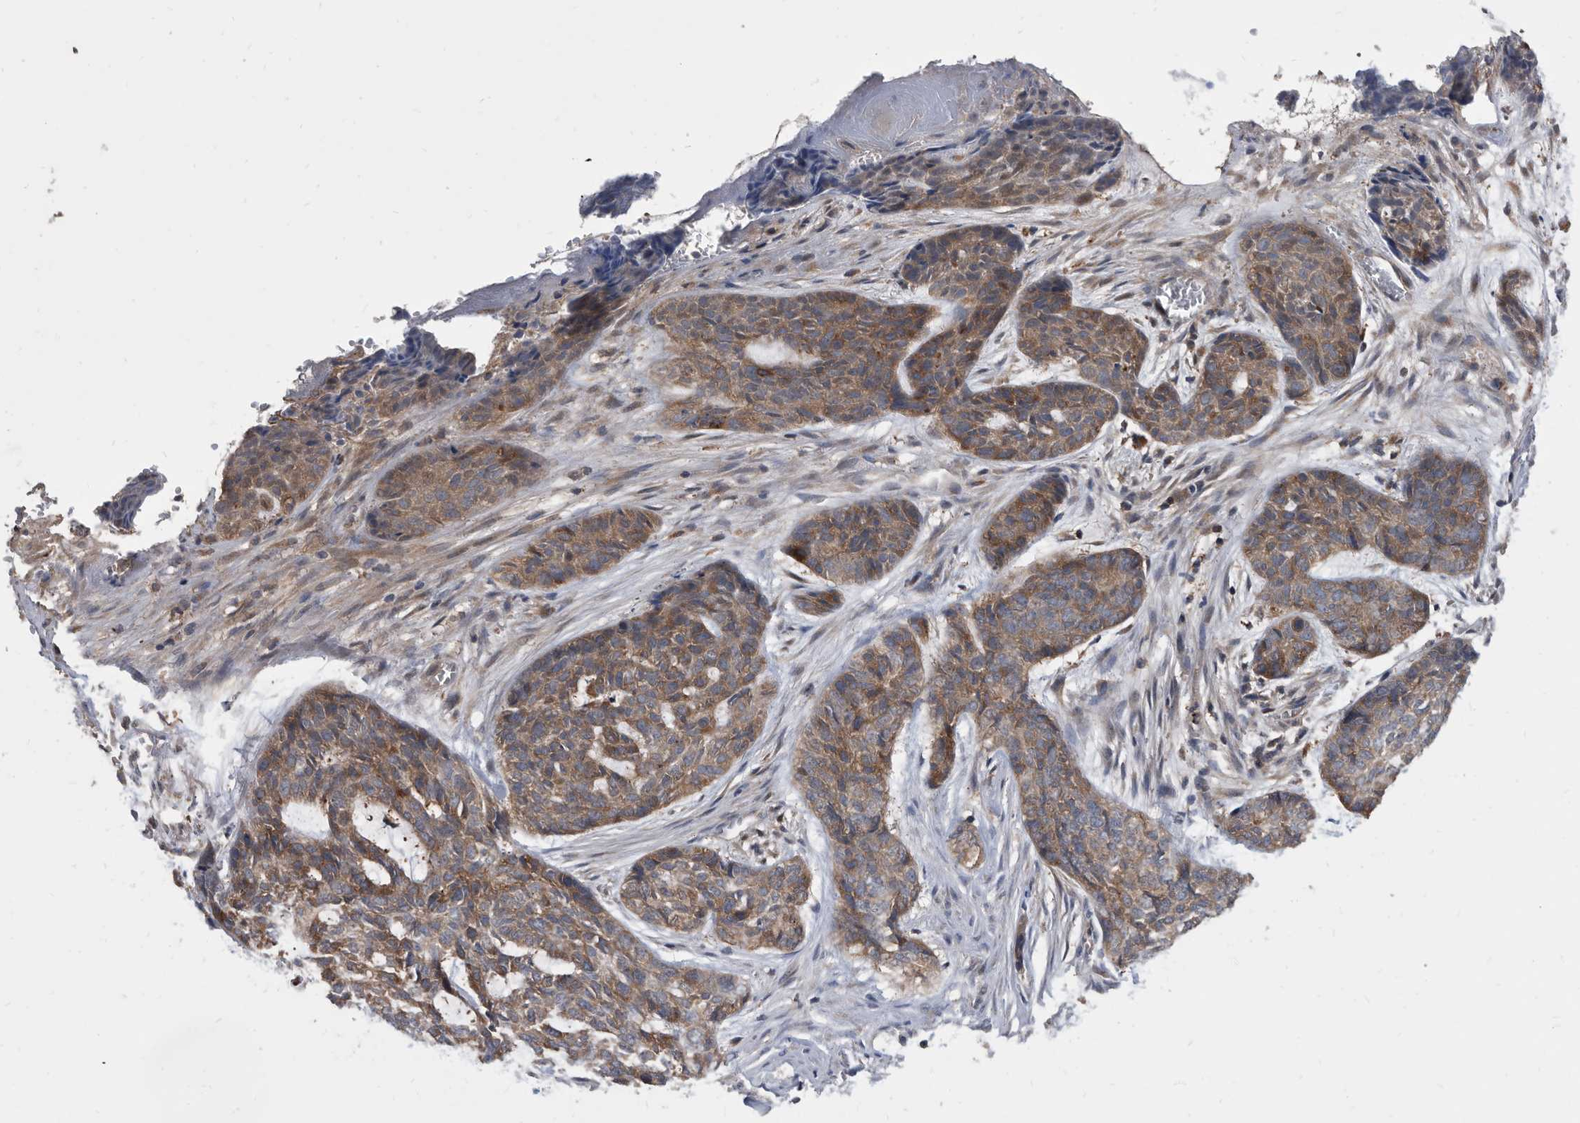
{"staining": {"intensity": "weak", "quantity": ">75%", "location": "cytoplasmic/membranous"}, "tissue": "skin cancer", "cell_type": "Tumor cells", "image_type": "cancer", "snomed": [{"axis": "morphology", "description": "Basal cell carcinoma"}, {"axis": "topography", "description": "Skin"}], "caption": "Immunohistochemical staining of human skin basal cell carcinoma demonstrates low levels of weak cytoplasmic/membranous protein positivity in about >75% of tumor cells.", "gene": "APEH", "patient": {"sex": "female", "age": 64}}